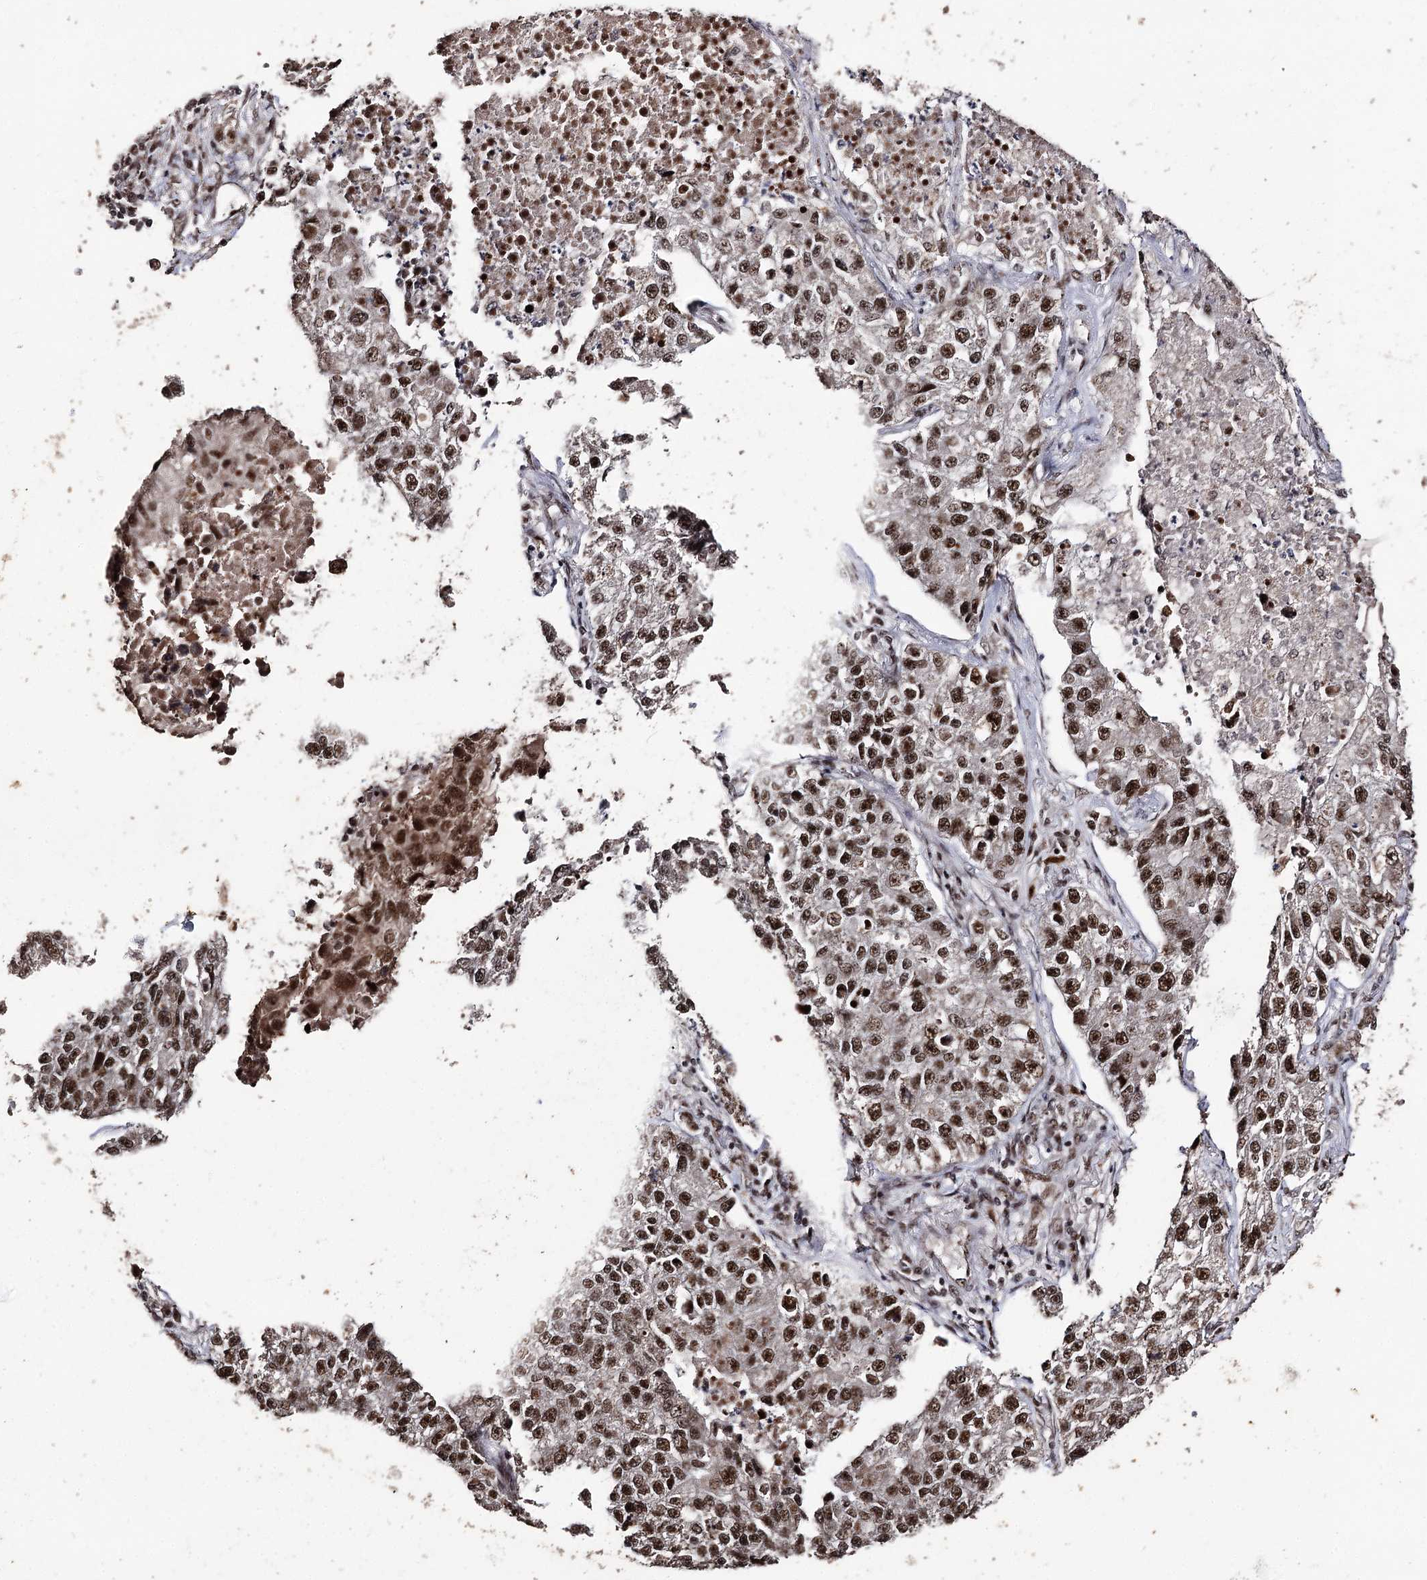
{"staining": {"intensity": "strong", "quantity": ">75%", "location": "nuclear"}, "tissue": "lung cancer", "cell_type": "Tumor cells", "image_type": "cancer", "snomed": [{"axis": "morphology", "description": "Adenocarcinoma, NOS"}, {"axis": "topography", "description": "Lung"}], "caption": "The immunohistochemical stain shows strong nuclear staining in tumor cells of adenocarcinoma (lung) tissue.", "gene": "U2SURP", "patient": {"sex": "male", "age": 49}}